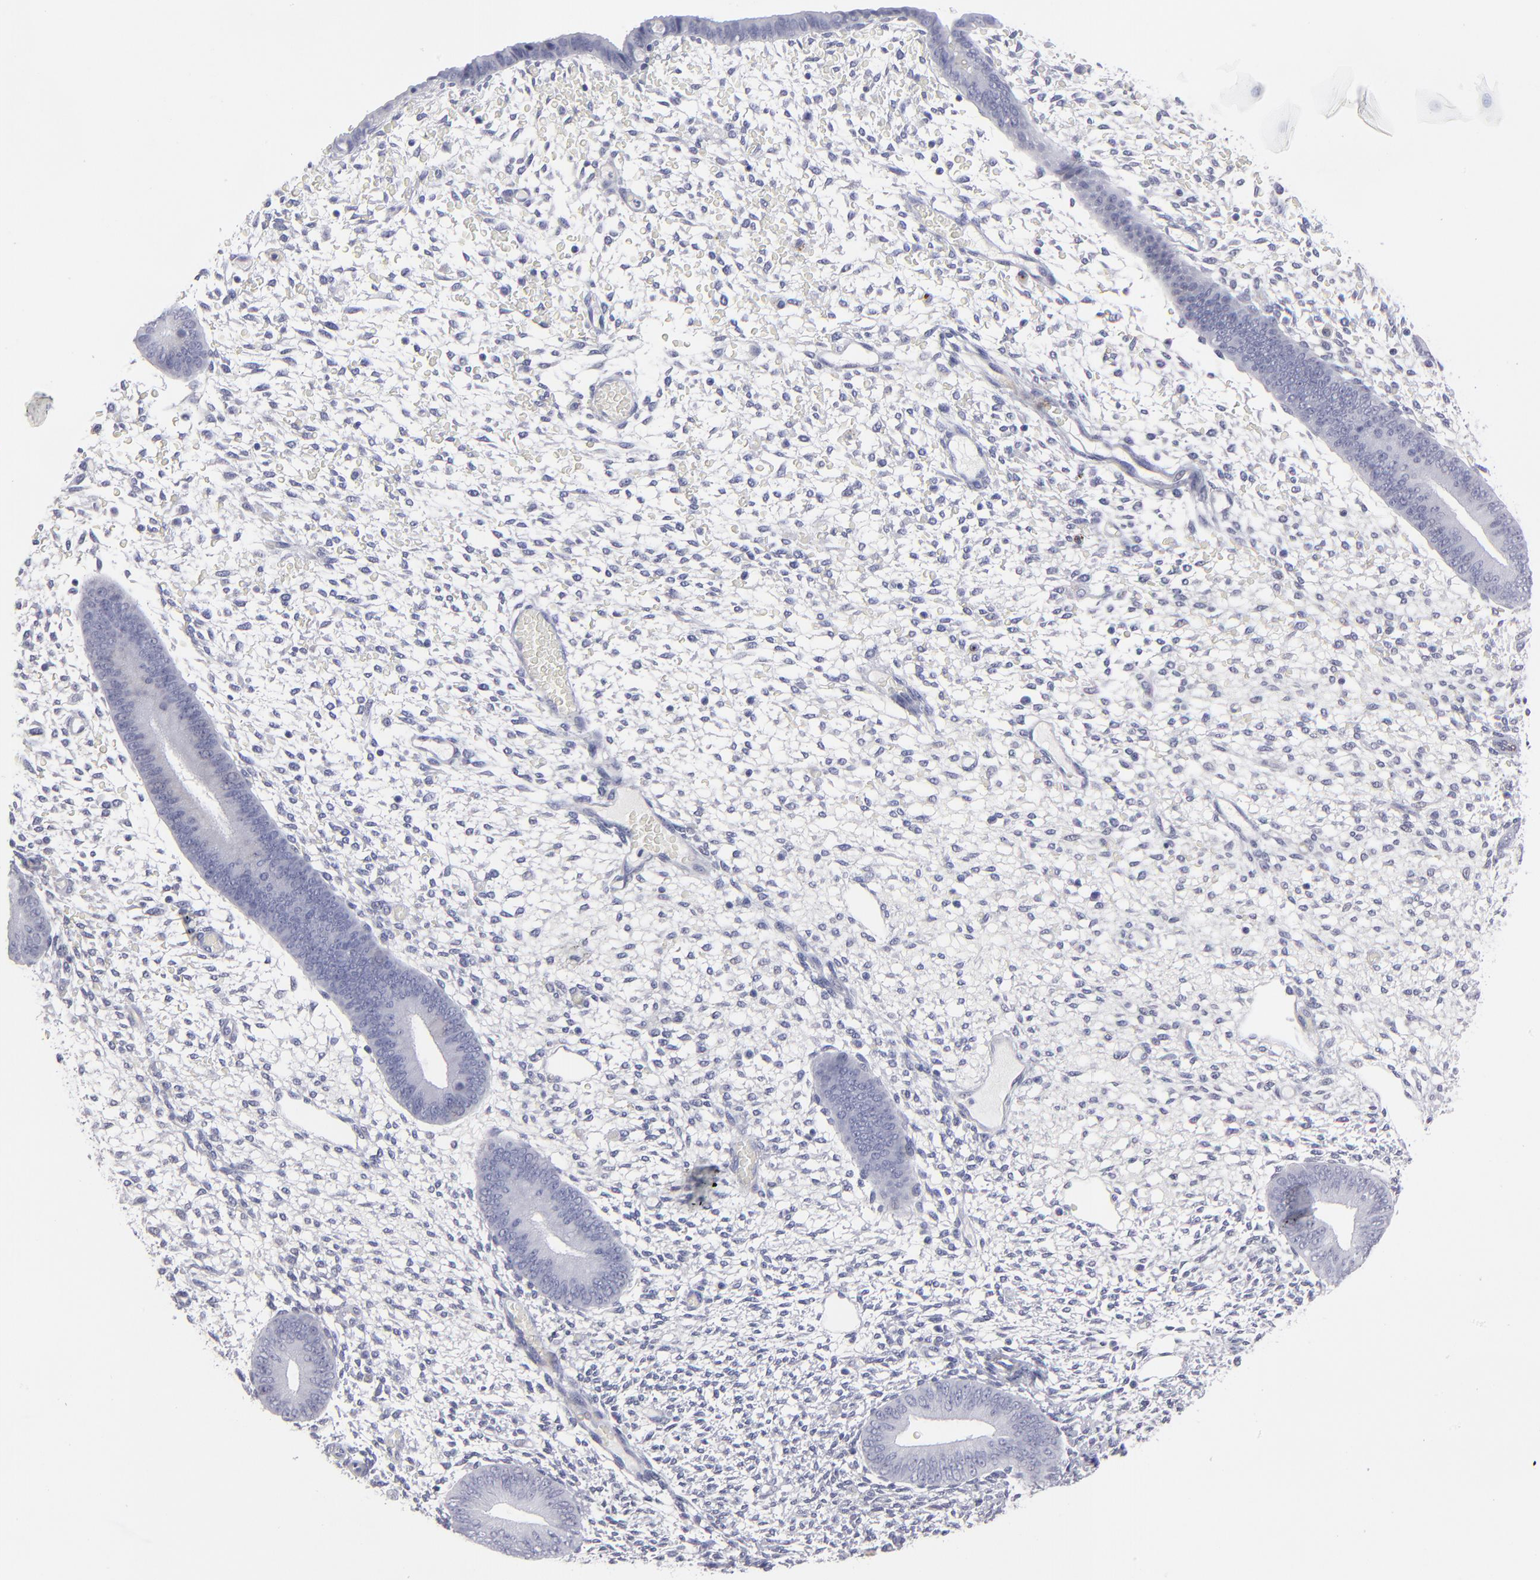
{"staining": {"intensity": "negative", "quantity": "none", "location": "none"}, "tissue": "endometrium", "cell_type": "Cells in endometrial stroma", "image_type": "normal", "snomed": [{"axis": "morphology", "description": "Normal tissue, NOS"}, {"axis": "topography", "description": "Endometrium"}], "caption": "This is an immunohistochemistry (IHC) histopathology image of unremarkable human endometrium. There is no expression in cells in endometrial stroma.", "gene": "CADM3", "patient": {"sex": "female", "age": 42}}